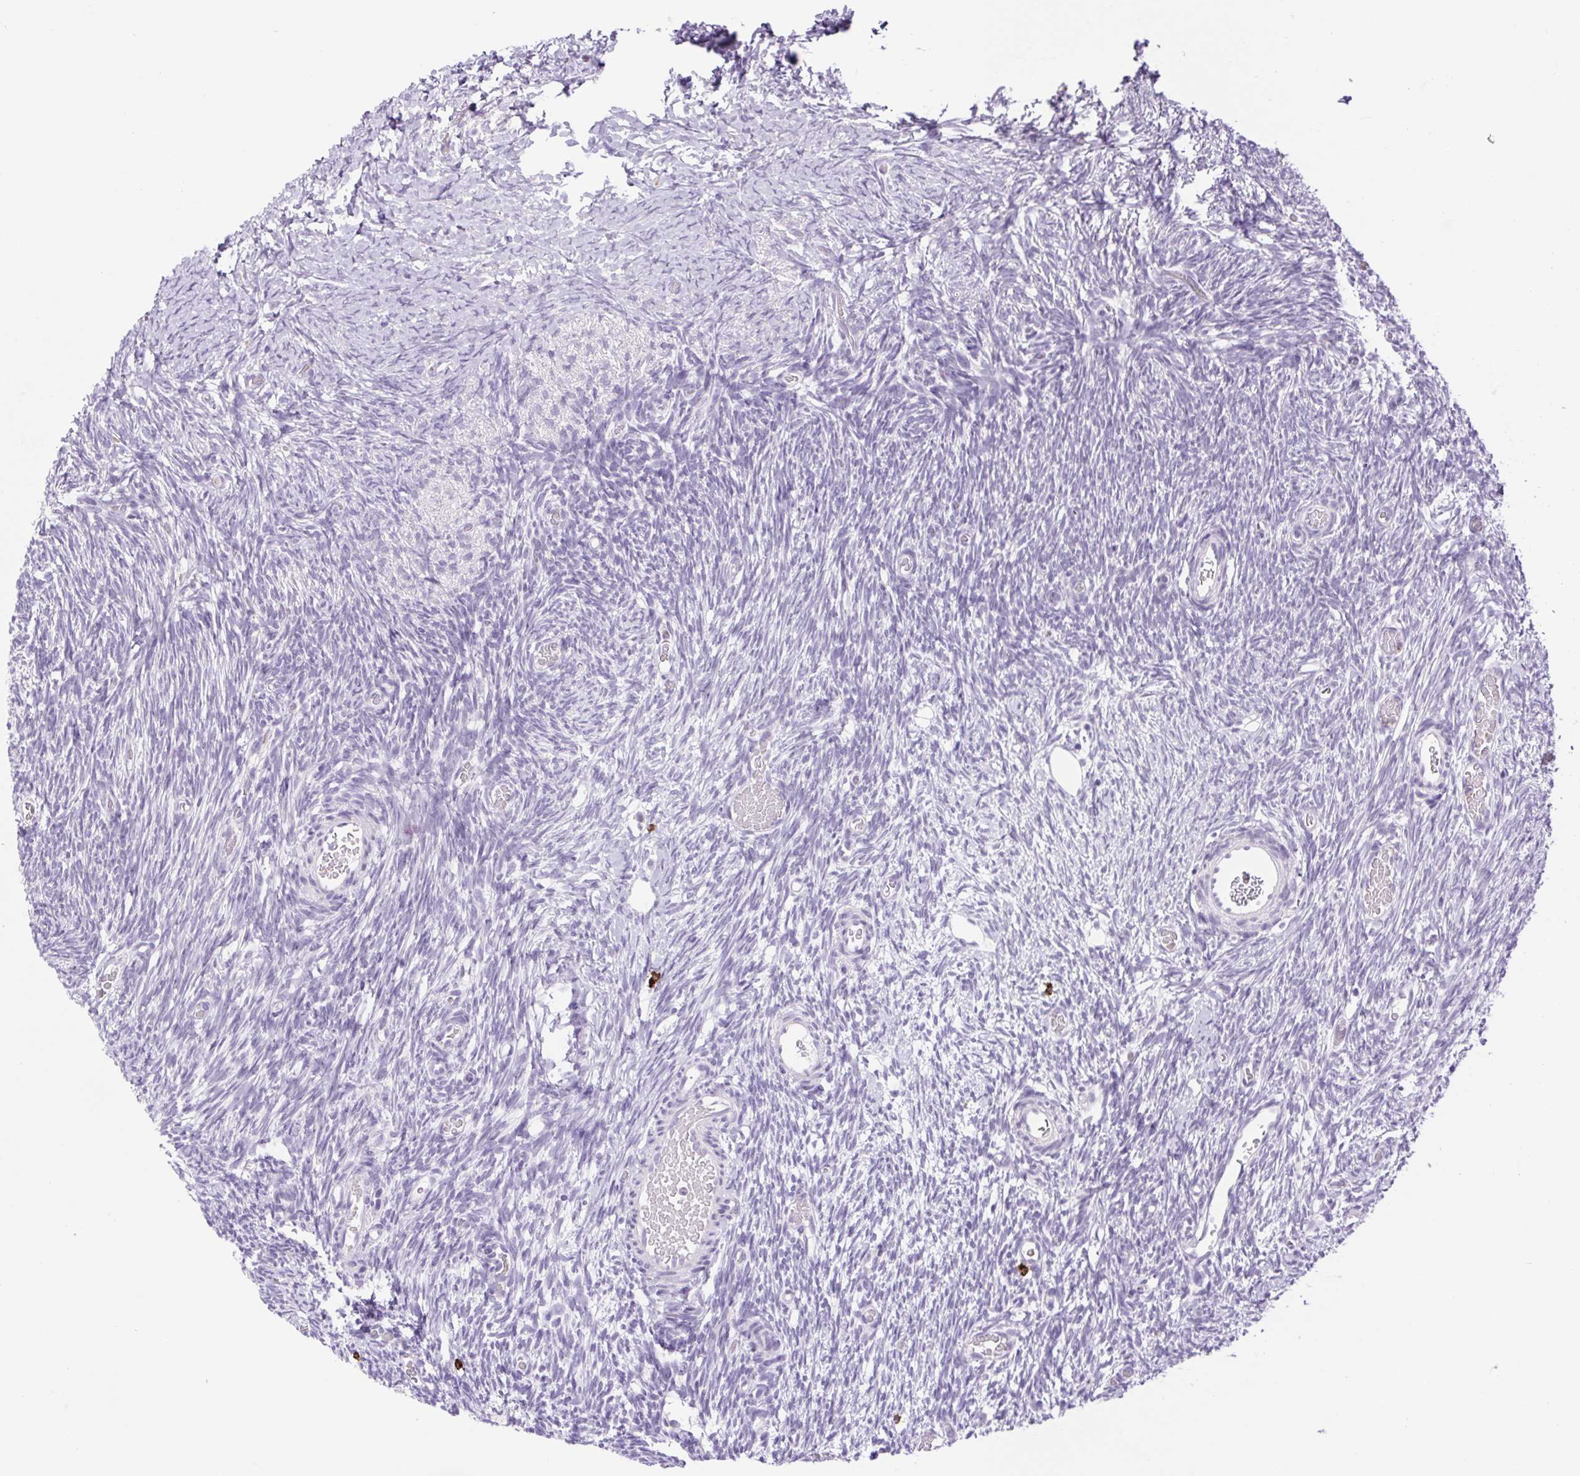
{"staining": {"intensity": "weak", "quantity": "<25%", "location": "cytoplasmic/membranous"}, "tissue": "ovary", "cell_type": "Follicle cells", "image_type": "normal", "snomed": [{"axis": "morphology", "description": "Normal tissue, NOS"}, {"axis": "topography", "description": "Ovary"}], "caption": "Photomicrograph shows no significant protein staining in follicle cells of benign ovary.", "gene": "FAM177B", "patient": {"sex": "female", "age": 39}}